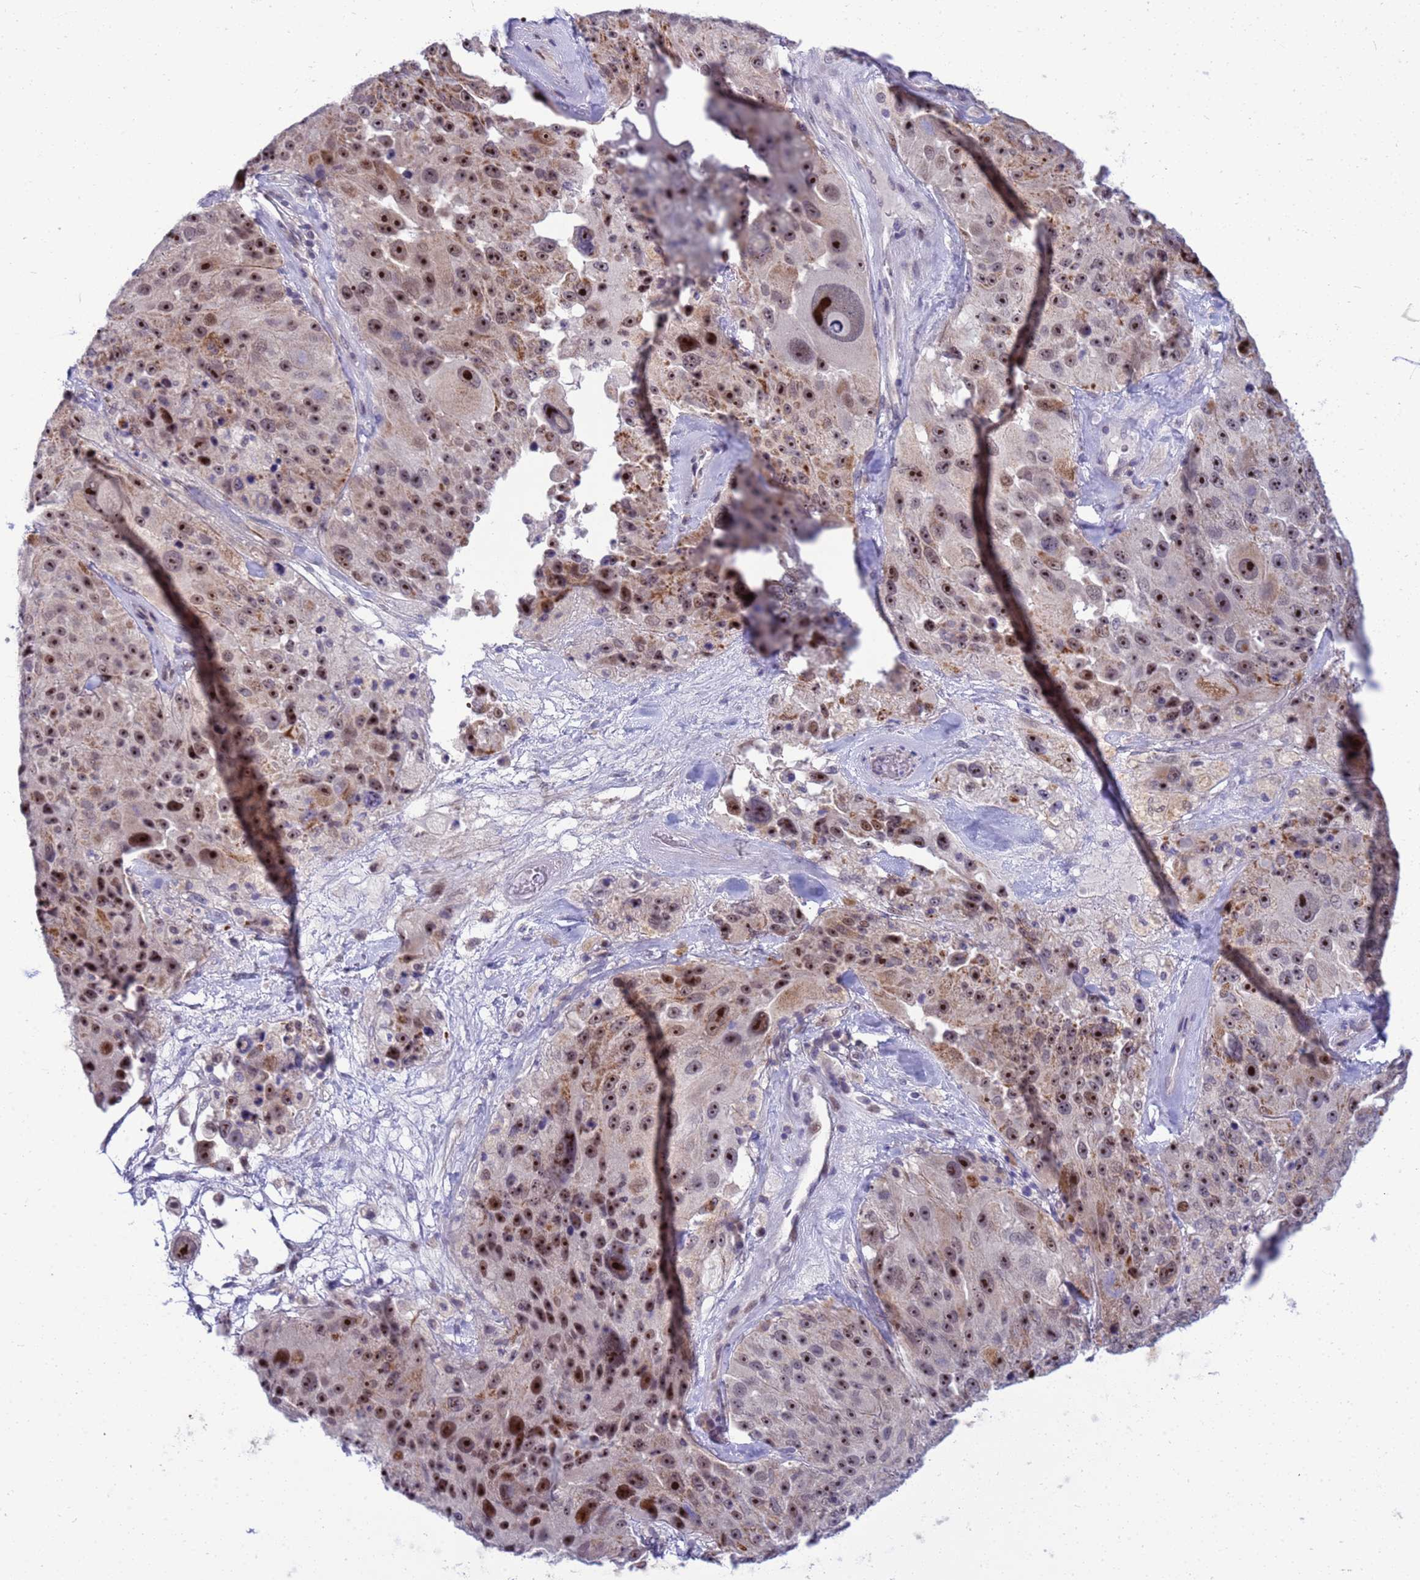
{"staining": {"intensity": "strong", "quantity": ">75%", "location": "nuclear"}, "tissue": "melanoma", "cell_type": "Tumor cells", "image_type": "cancer", "snomed": [{"axis": "morphology", "description": "Malignant melanoma, Metastatic site"}, {"axis": "topography", "description": "Lymph node"}], "caption": "A brown stain highlights strong nuclear staining of a protein in malignant melanoma (metastatic site) tumor cells.", "gene": "LRATD1", "patient": {"sex": "male", "age": 62}}